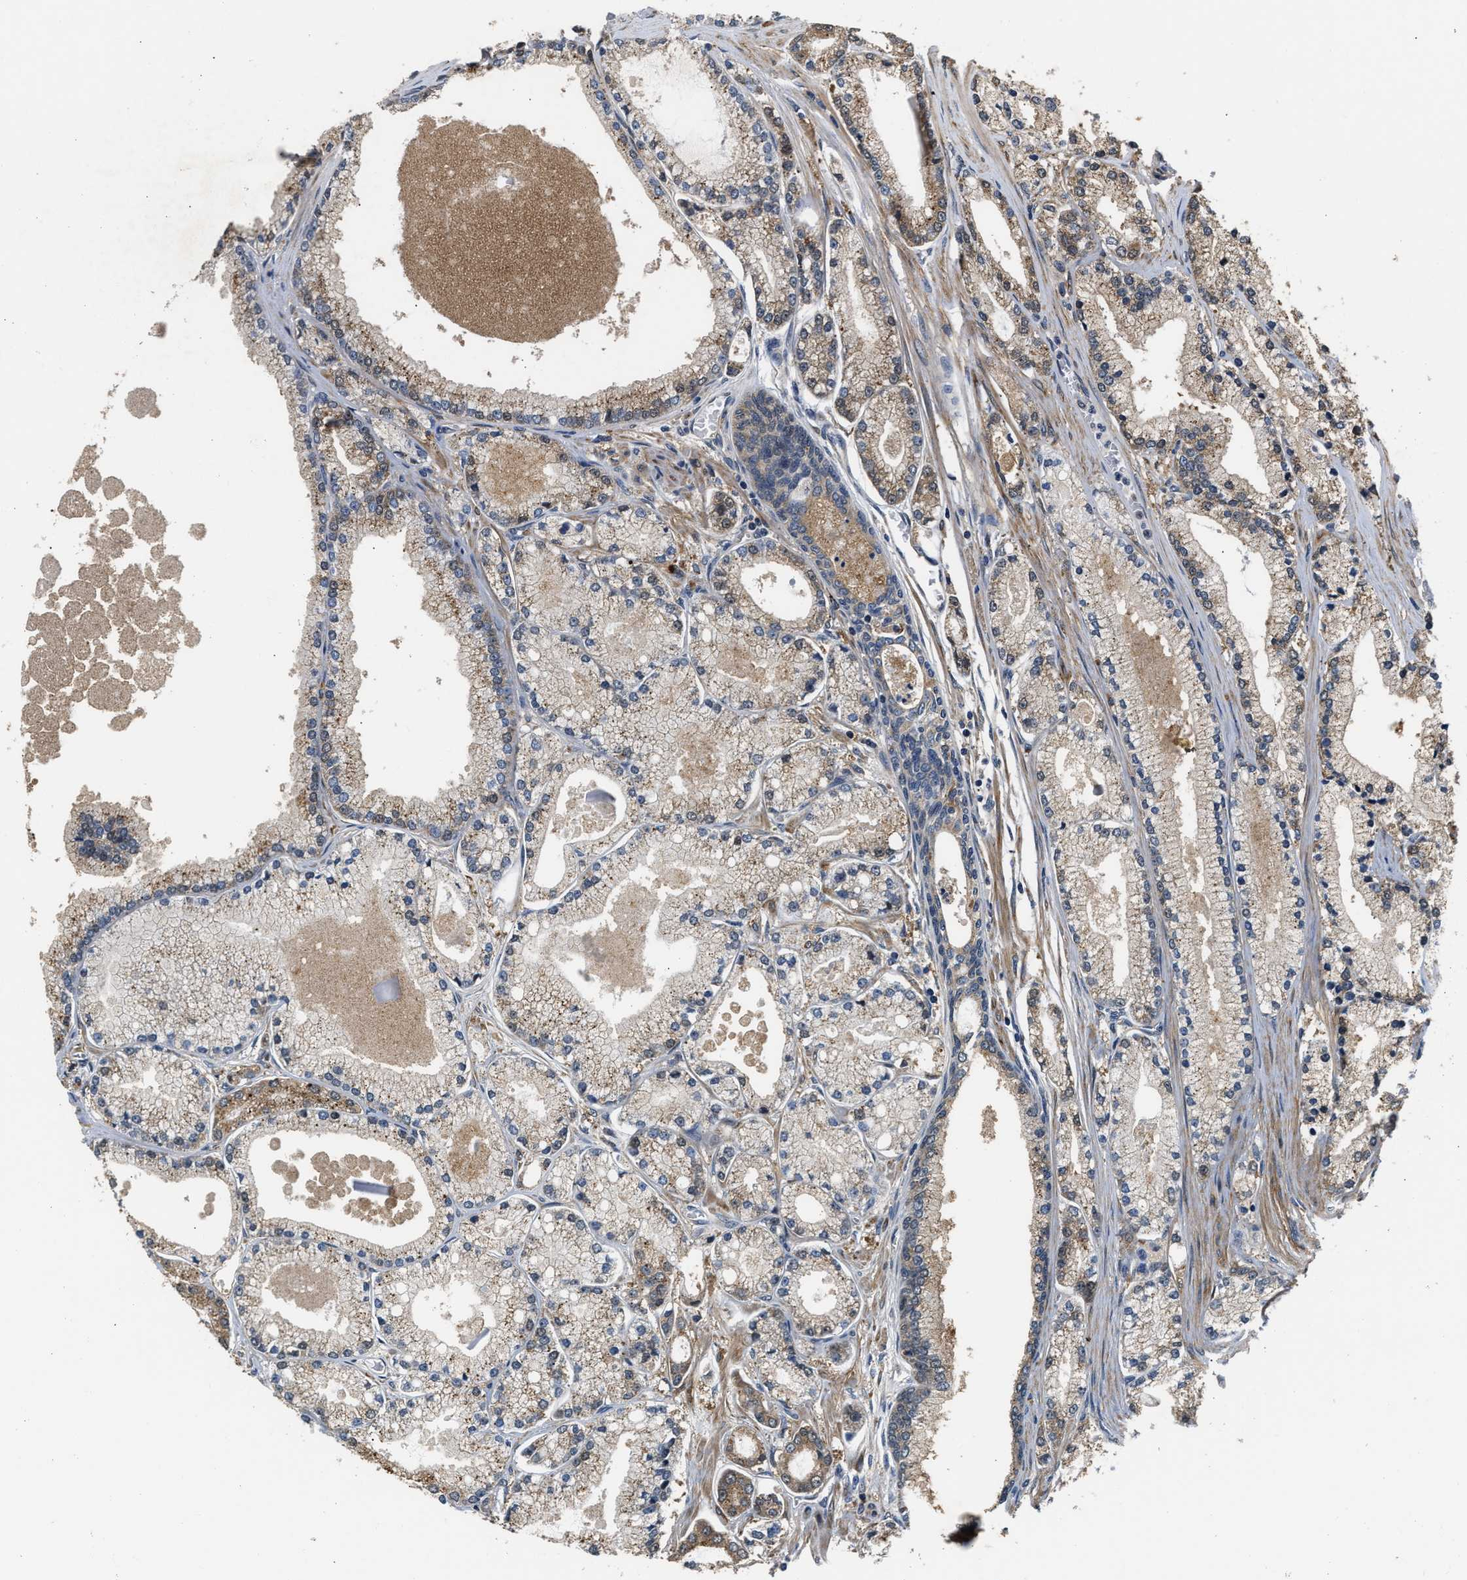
{"staining": {"intensity": "moderate", "quantity": "25%-75%", "location": "cytoplasmic/membranous"}, "tissue": "prostate cancer", "cell_type": "Tumor cells", "image_type": "cancer", "snomed": [{"axis": "morphology", "description": "Adenocarcinoma, High grade"}, {"axis": "topography", "description": "Prostate"}], "caption": "Prostate cancer (adenocarcinoma (high-grade)) was stained to show a protein in brown. There is medium levels of moderate cytoplasmic/membranous positivity in about 25%-75% of tumor cells.", "gene": "LARP6", "patient": {"sex": "male", "age": 71}}